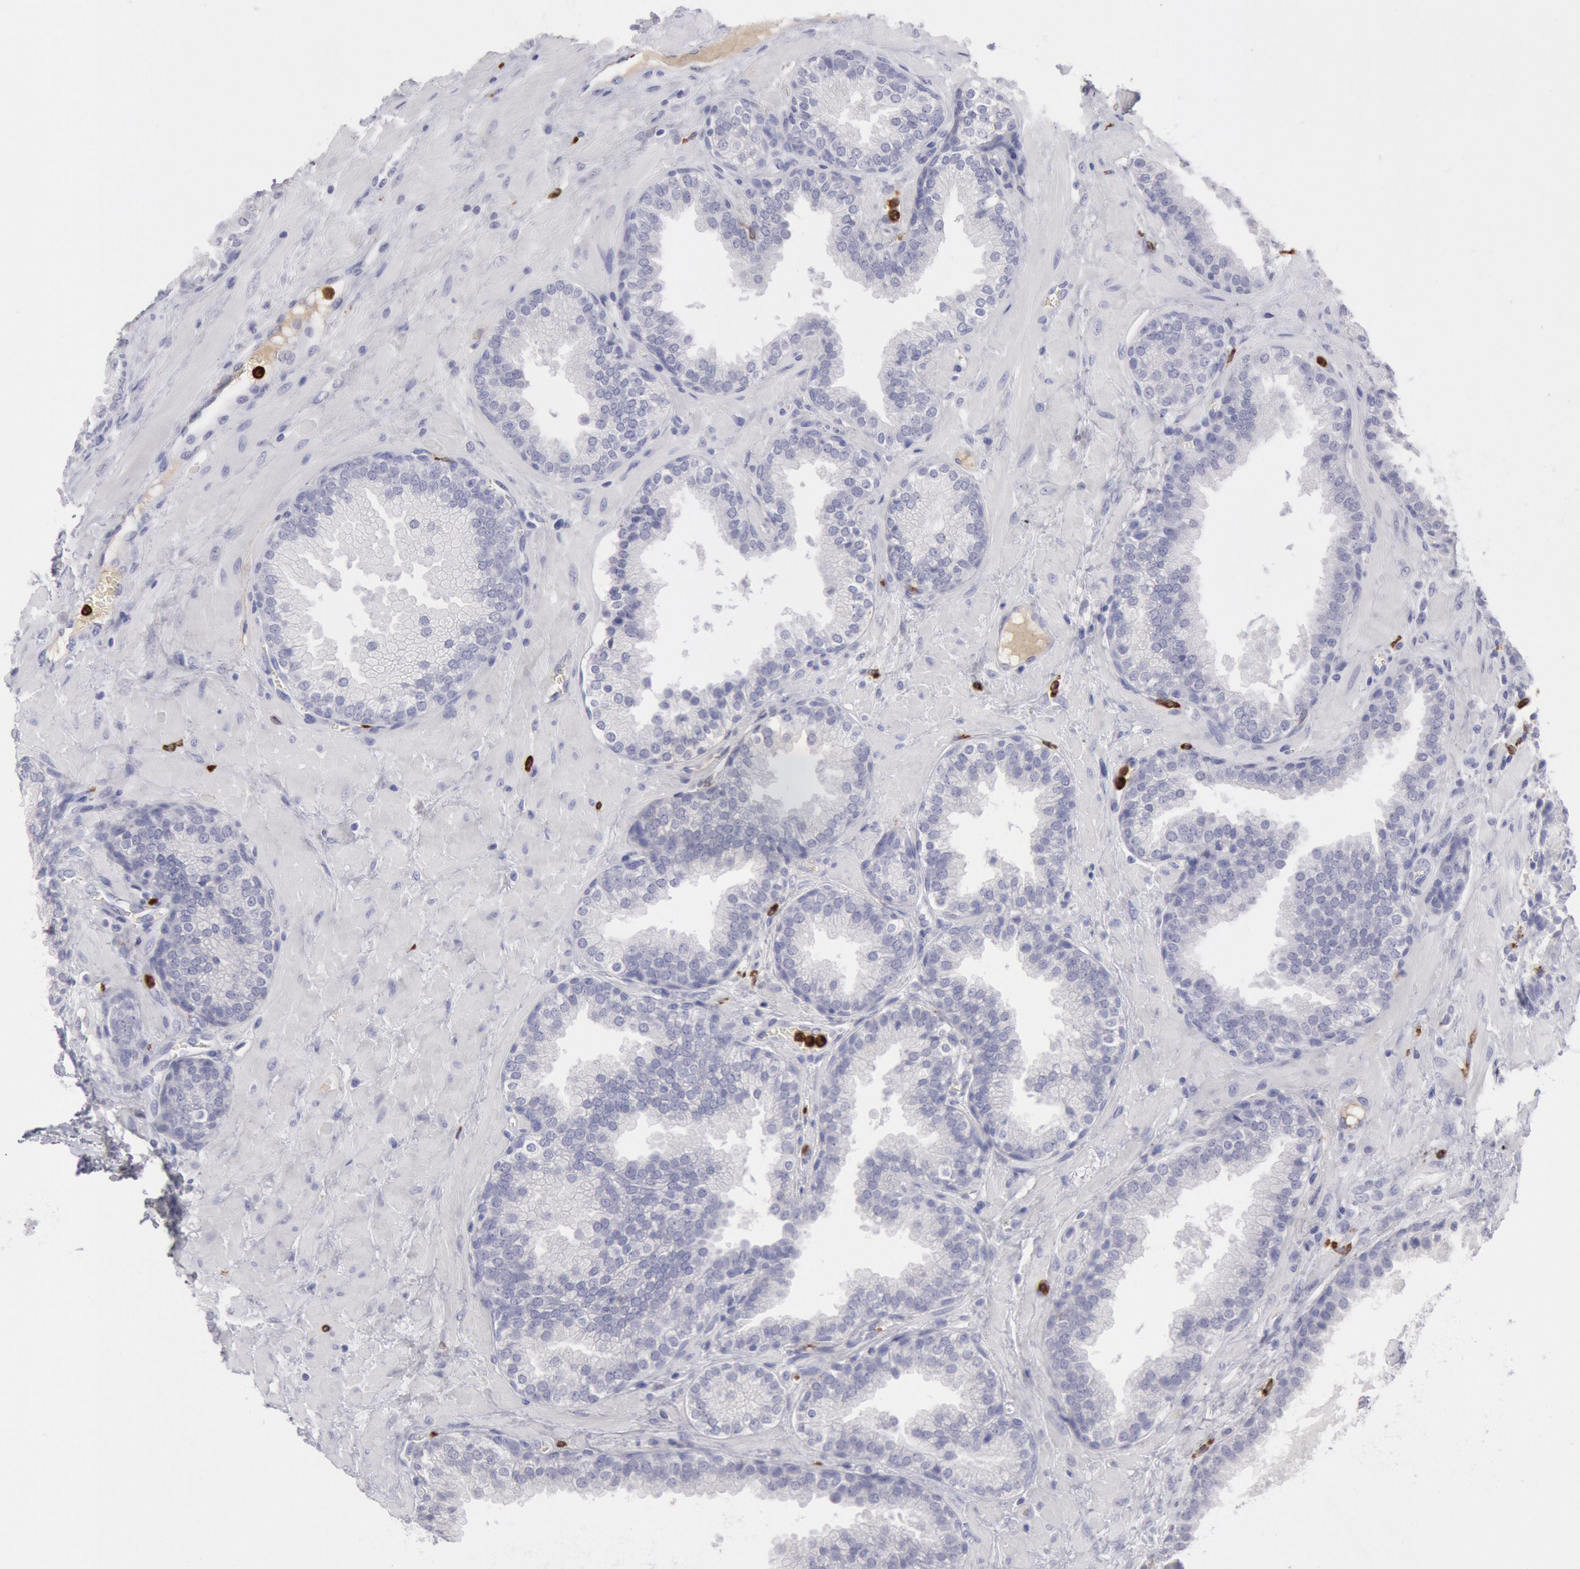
{"staining": {"intensity": "negative", "quantity": "none", "location": "none"}, "tissue": "prostate", "cell_type": "Glandular cells", "image_type": "normal", "snomed": [{"axis": "morphology", "description": "Normal tissue, NOS"}, {"axis": "topography", "description": "Prostate"}], "caption": "A histopathology image of prostate stained for a protein exhibits no brown staining in glandular cells.", "gene": "FCN1", "patient": {"sex": "male", "age": 51}}